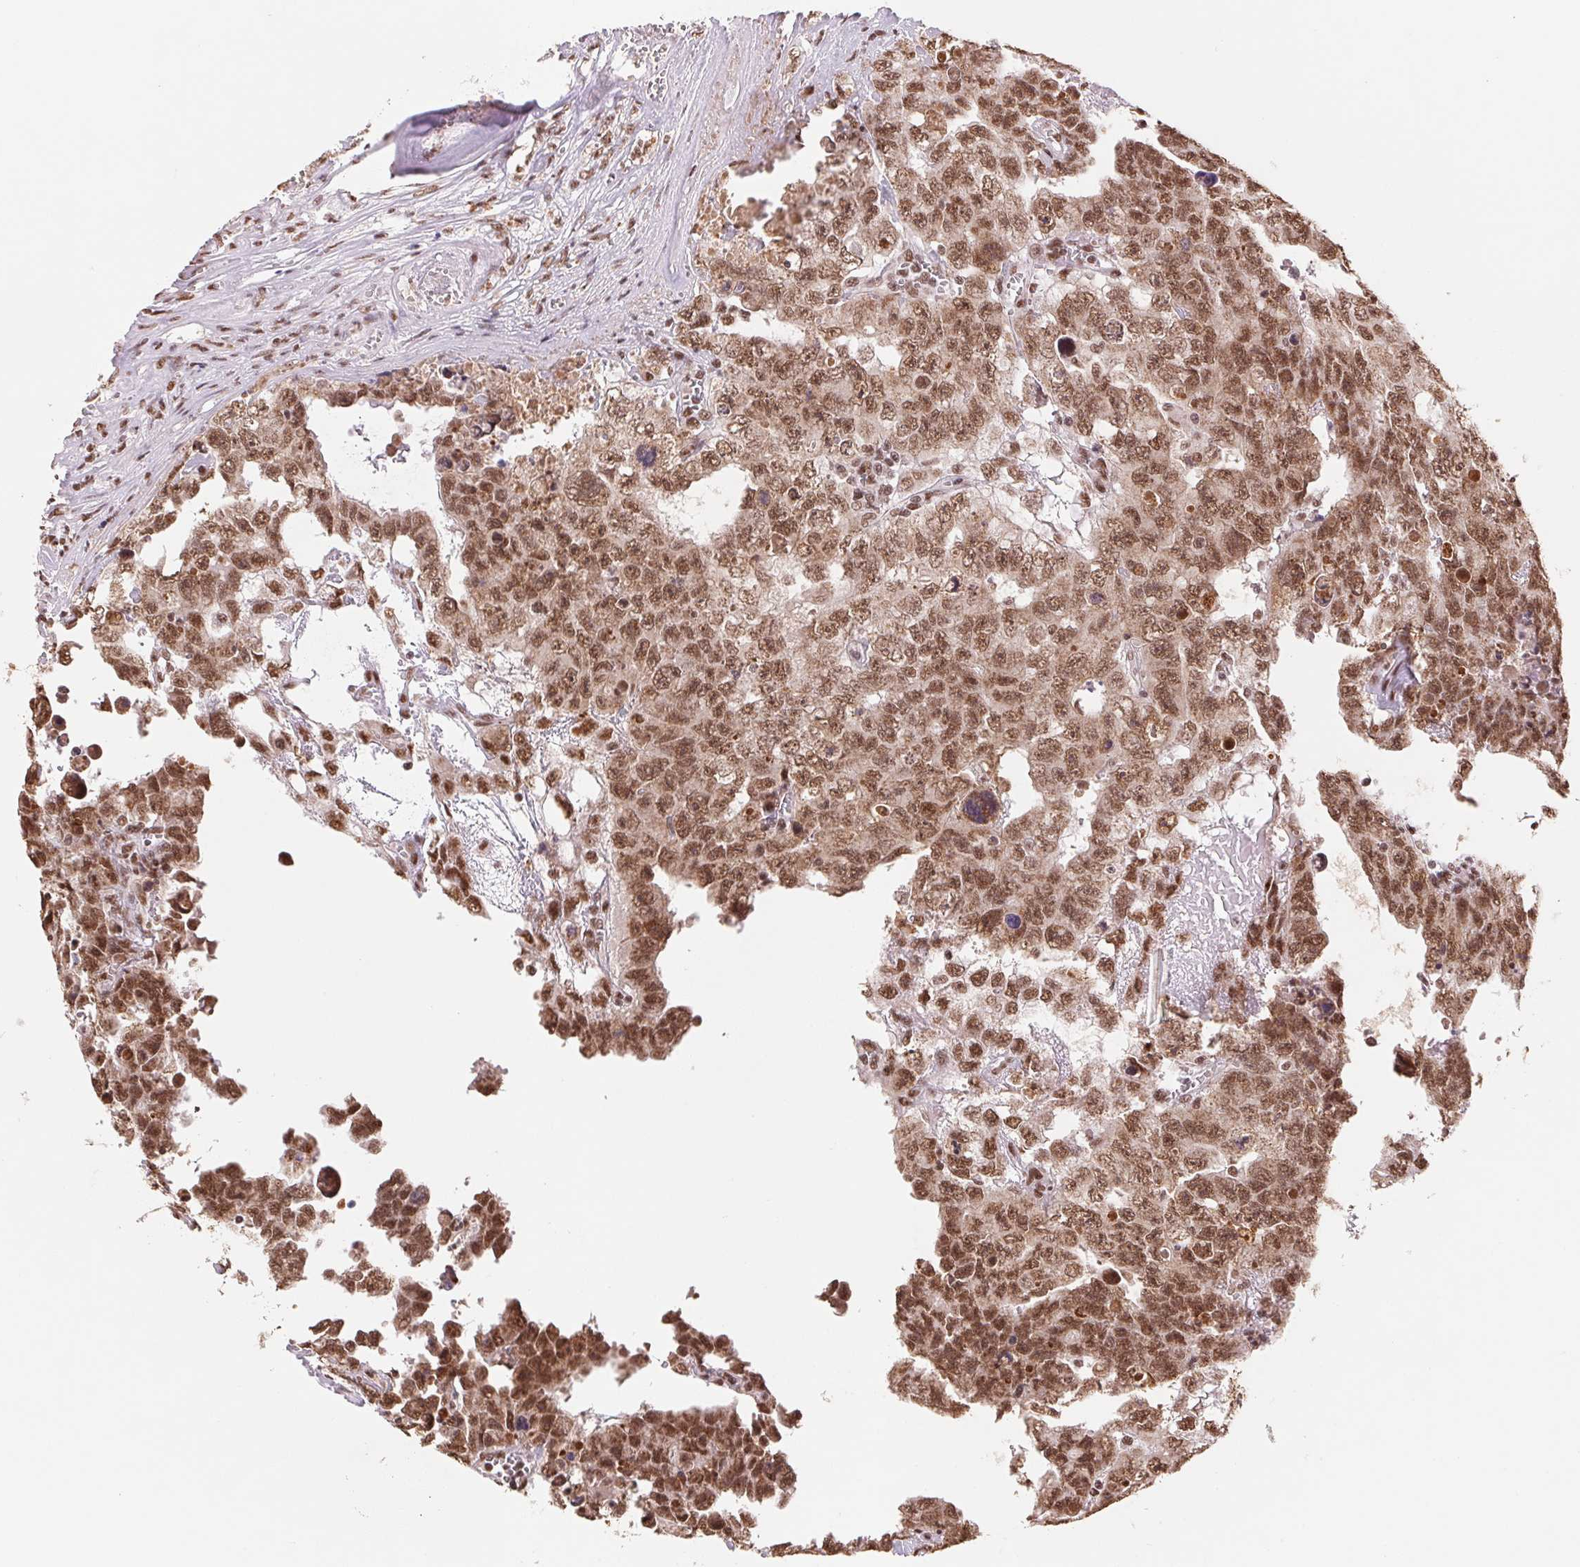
{"staining": {"intensity": "moderate", "quantity": ">75%", "location": "cytoplasmic/membranous,nuclear"}, "tissue": "testis cancer", "cell_type": "Tumor cells", "image_type": "cancer", "snomed": [{"axis": "morphology", "description": "Carcinoma, Embryonal, NOS"}, {"axis": "topography", "description": "Testis"}], "caption": "Testis cancer (embryonal carcinoma) was stained to show a protein in brown. There is medium levels of moderate cytoplasmic/membranous and nuclear expression in about >75% of tumor cells. The staining was performed using DAB, with brown indicating positive protein expression. Nuclei are stained blue with hematoxylin.", "gene": "SNRPG", "patient": {"sex": "male", "age": 24}}